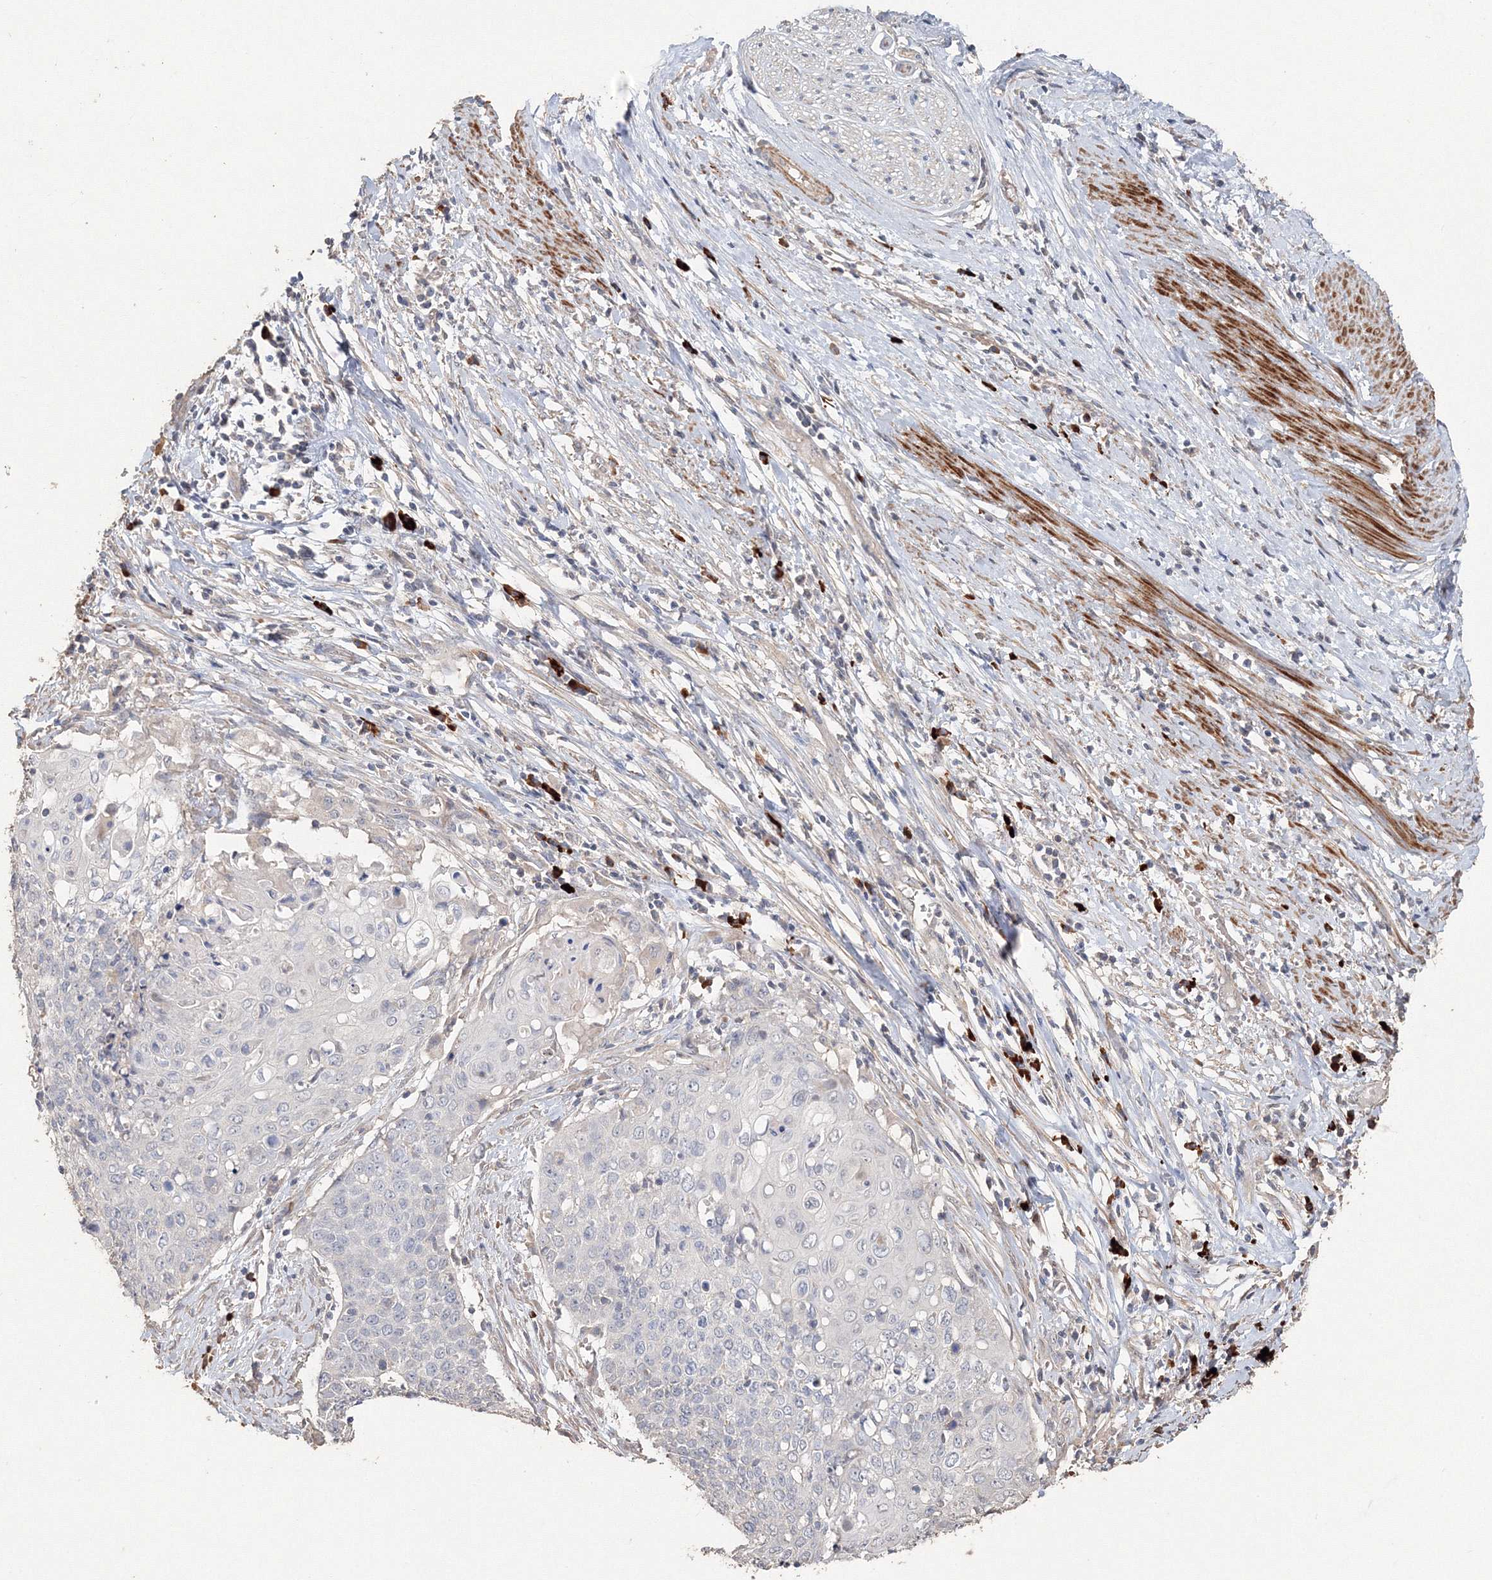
{"staining": {"intensity": "negative", "quantity": "none", "location": "none"}, "tissue": "cervical cancer", "cell_type": "Tumor cells", "image_type": "cancer", "snomed": [{"axis": "morphology", "description": "Squamous cell carcinoma, NOS"}, {"axis": "topography", "description": "Cervix"}], "caption": "A histopathology image of human cervical cancer is negative for staining in tumor cells.", "gene": "NALF2", "patient": {"sex": "female", "age": 39}}